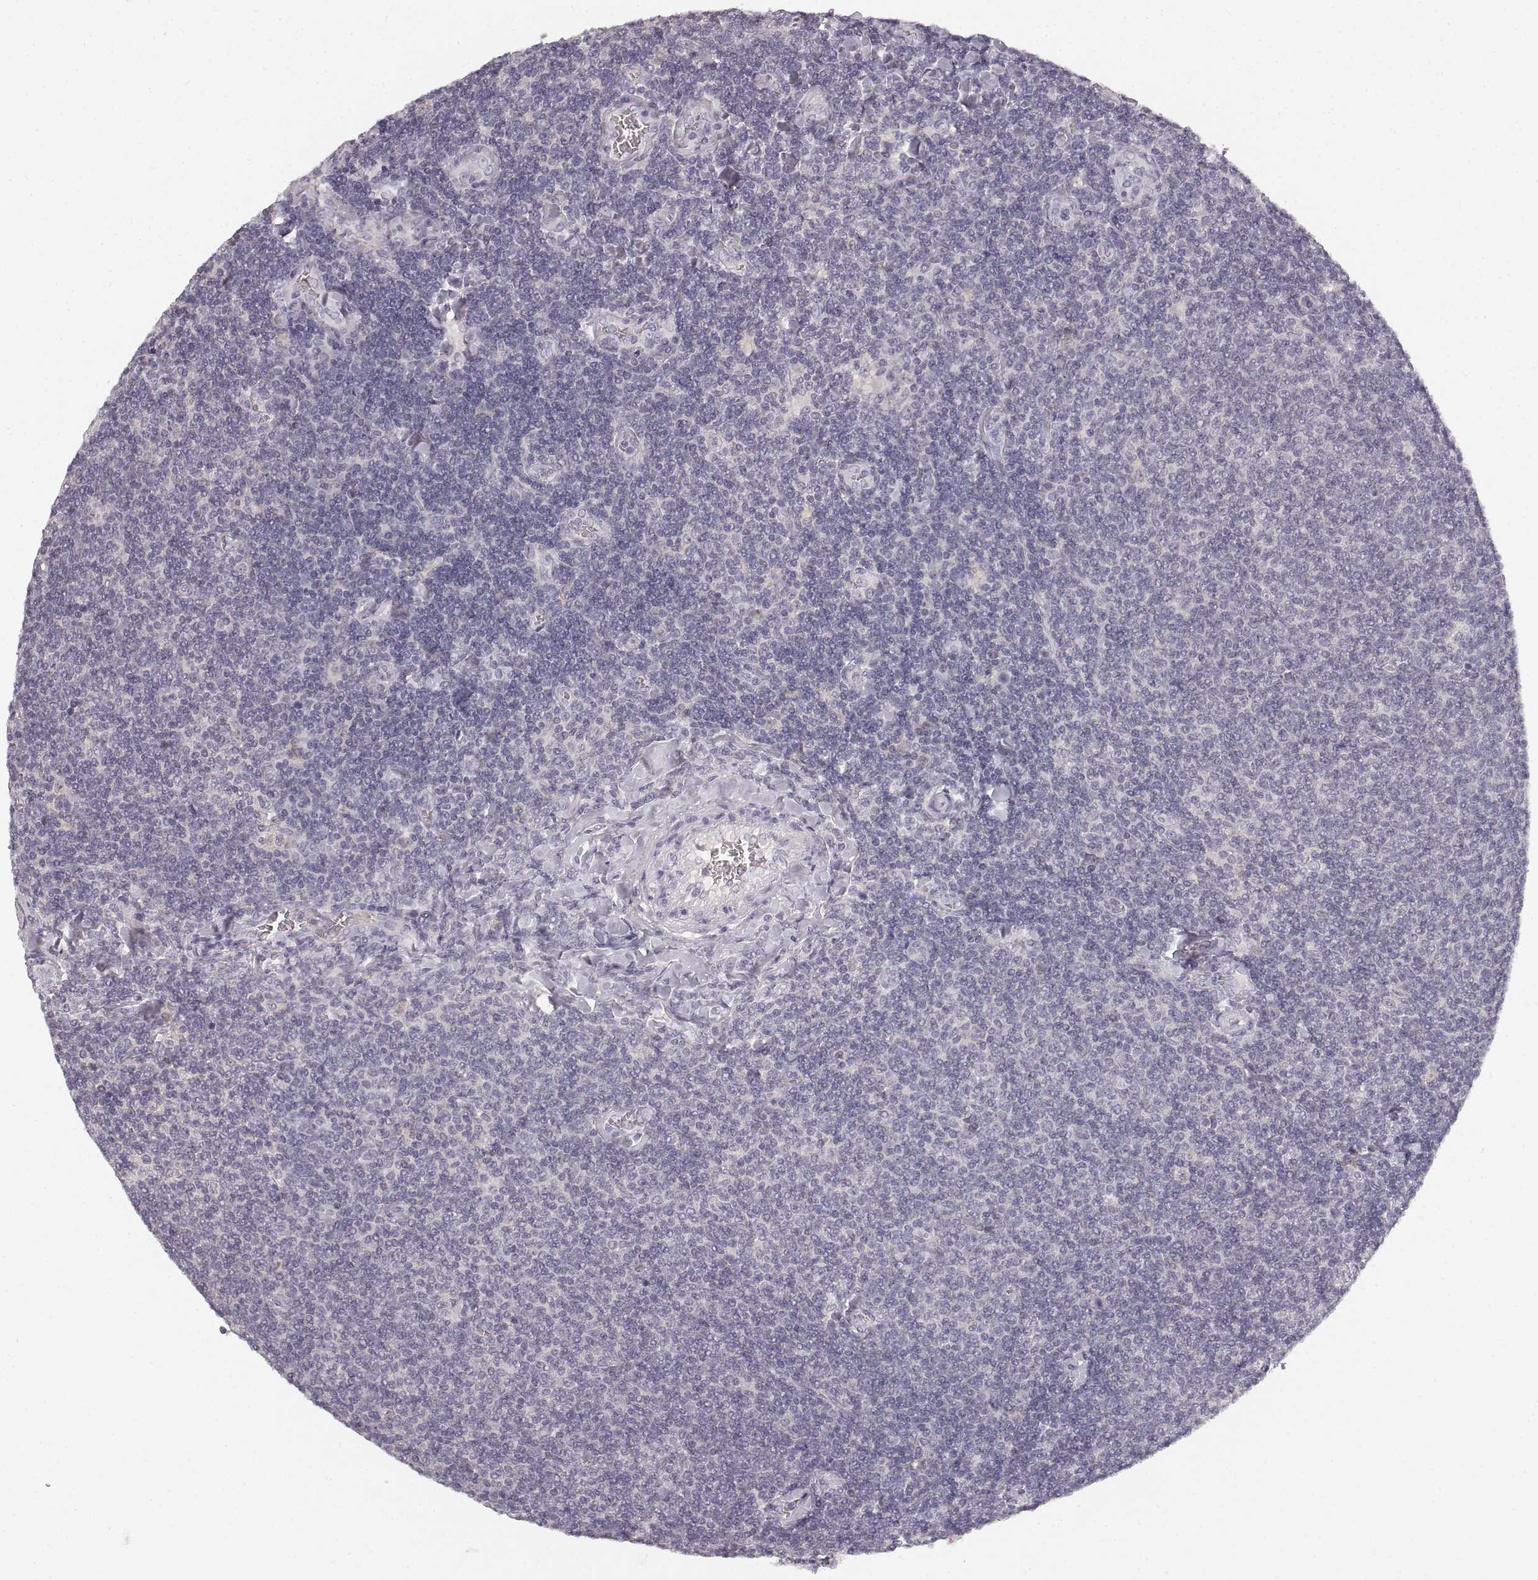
{"staining": {"intensity": "negative", "quantity": "none", "location": "none"}, "tissue": "lymphoma", "cell_type": "Tumor cells", "image_type": "cancer", "snomed": [{"axis": "morphology", "description": "Malignant lymphoma, non-Hodgkin's type, Low grade"}, {"axis": "topography", "description": "Lymph node"}], "caption": "DAB immunohistochemical staining of human lymphoma exhibits no significant staining in tumor cells. (DAB (3,3'-diaminobenzidine) immunohistochemistry (IHC) with hematoxylin counter stain).", "gene": "RUNDC3A", "patient": {"sex": "male", "age": 52}}